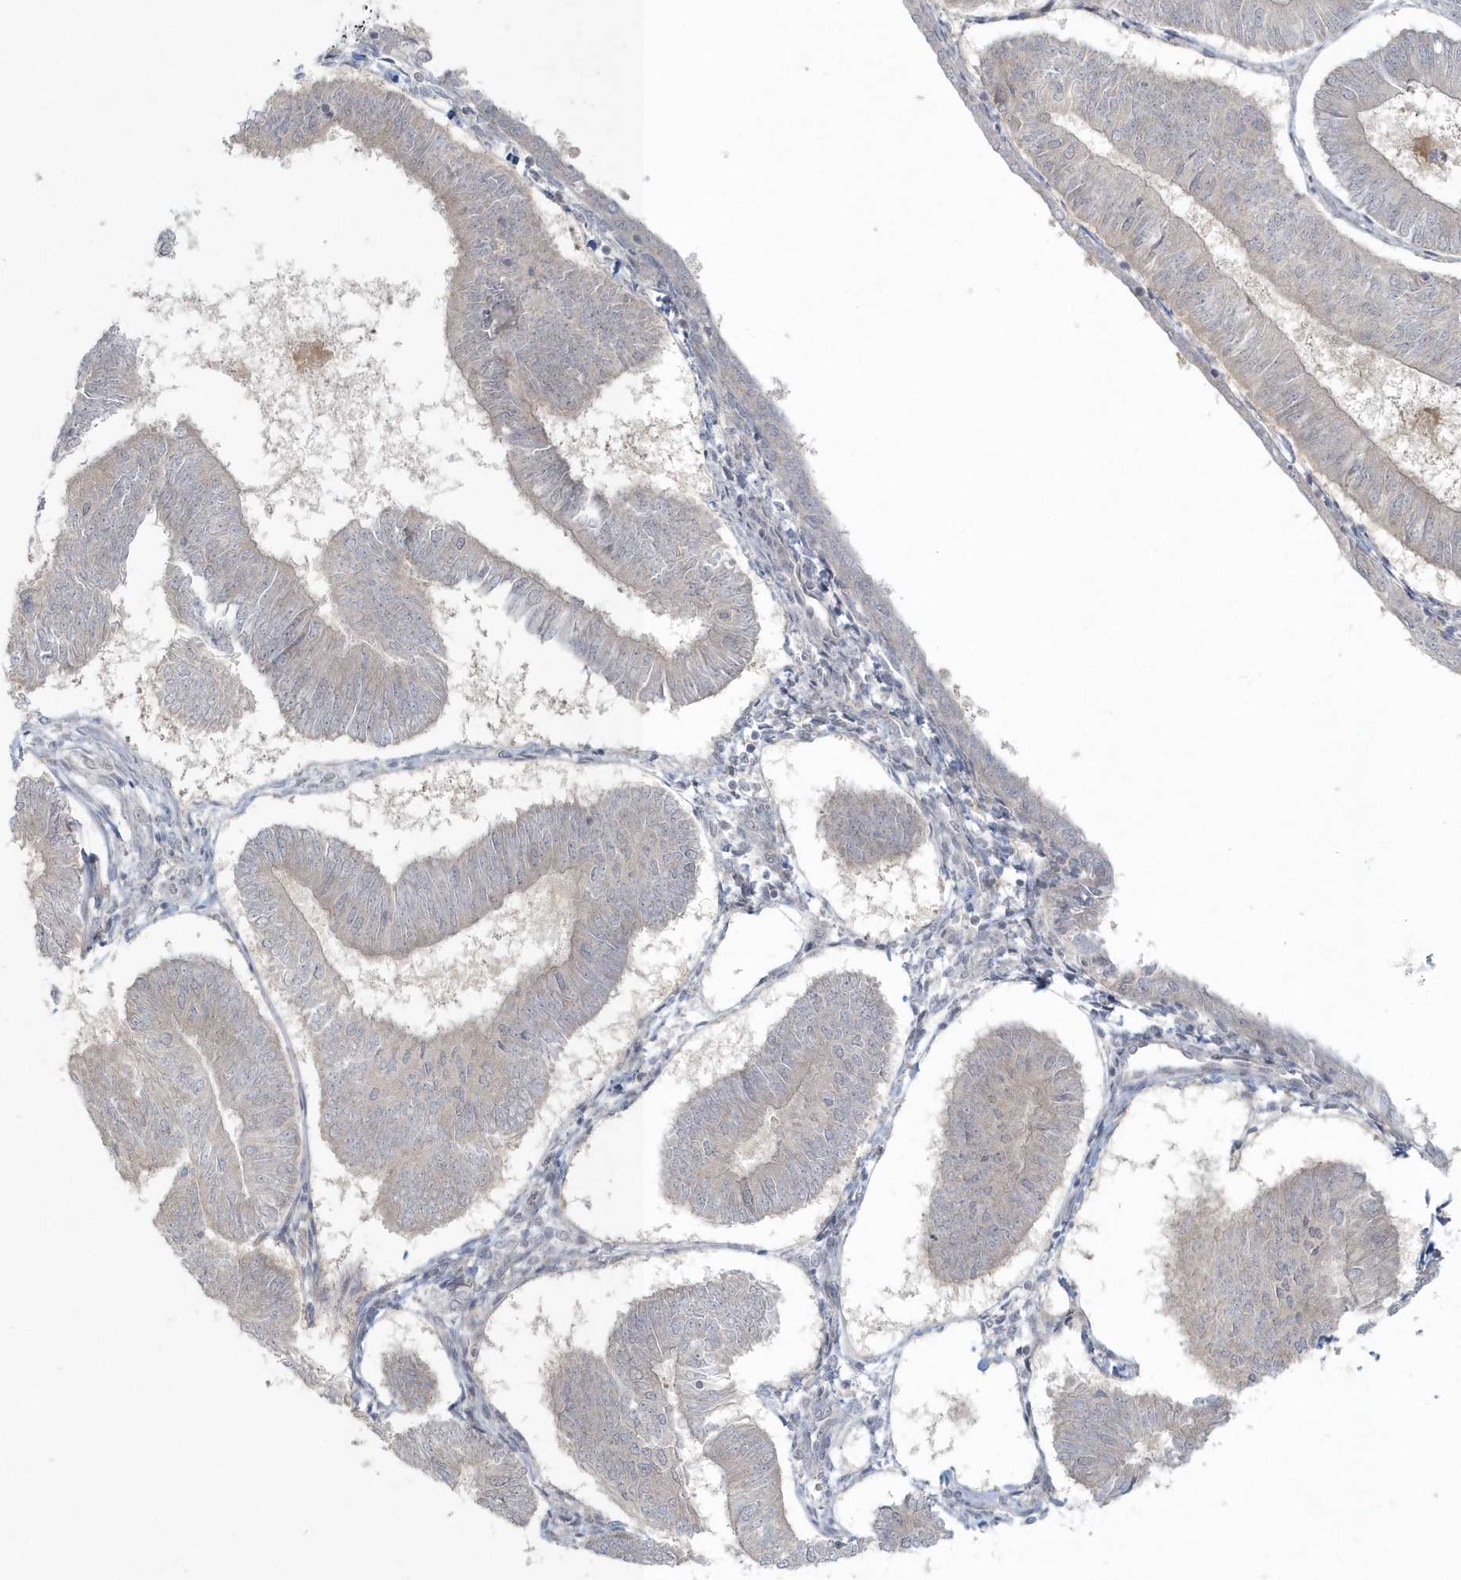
{"staining": {"intensity": "negative", "quantity": "none", "location": "none"}, "tissue": "endometrial cancer", "cell_type": "Tumor cells", "image_type": "cancer", "snomed": [{"axis": "morphology", "description": "Adenocarcinoma, NOS"}, {"axis": "topography", "description": "Endometrium"}], "caption": "DAB immunohistochemical staining of endometrial cancer exhibits no significant positivity in tumor cells.", "gene": "BLTP3A", "patient": {"sex": "female", "age": 58}}